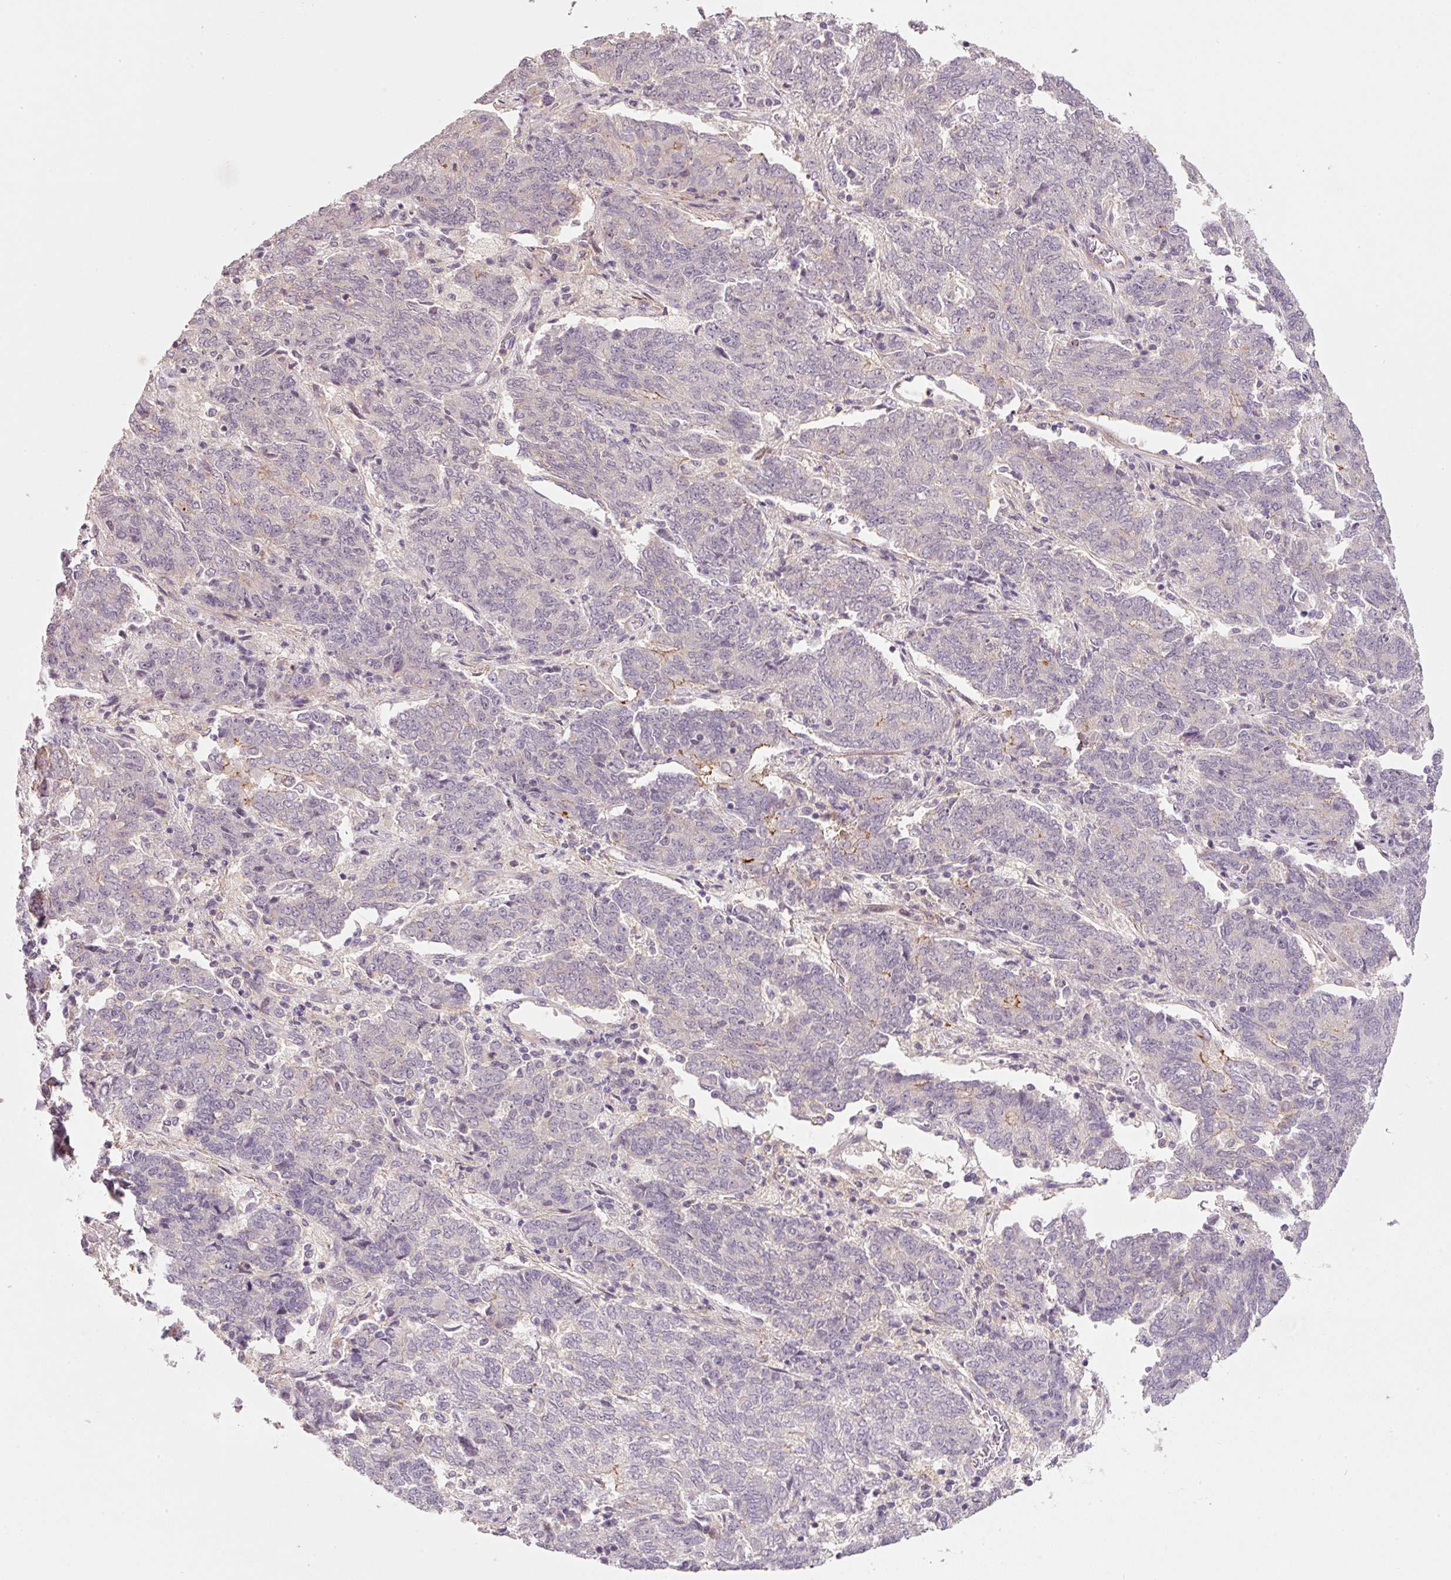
{"staining": {"intensity": "negative", "quantity": "none", "location": "none"}, "tissue": "endometrial cancer", "cell_type": "Tumor cells", "image_type": "cancer", "snomed": [{"axis": "morphology", "description": "Adenocarcinoma, NOS"}, {"axis": "topography", "description": "Endometrium"}], "caption": "Endometrial cancer stained for a protein using immunohistochemistry reveals no expression tumor cells.", "gene": "TIRAP", "patient": {"sex": "female", "age": 80}}